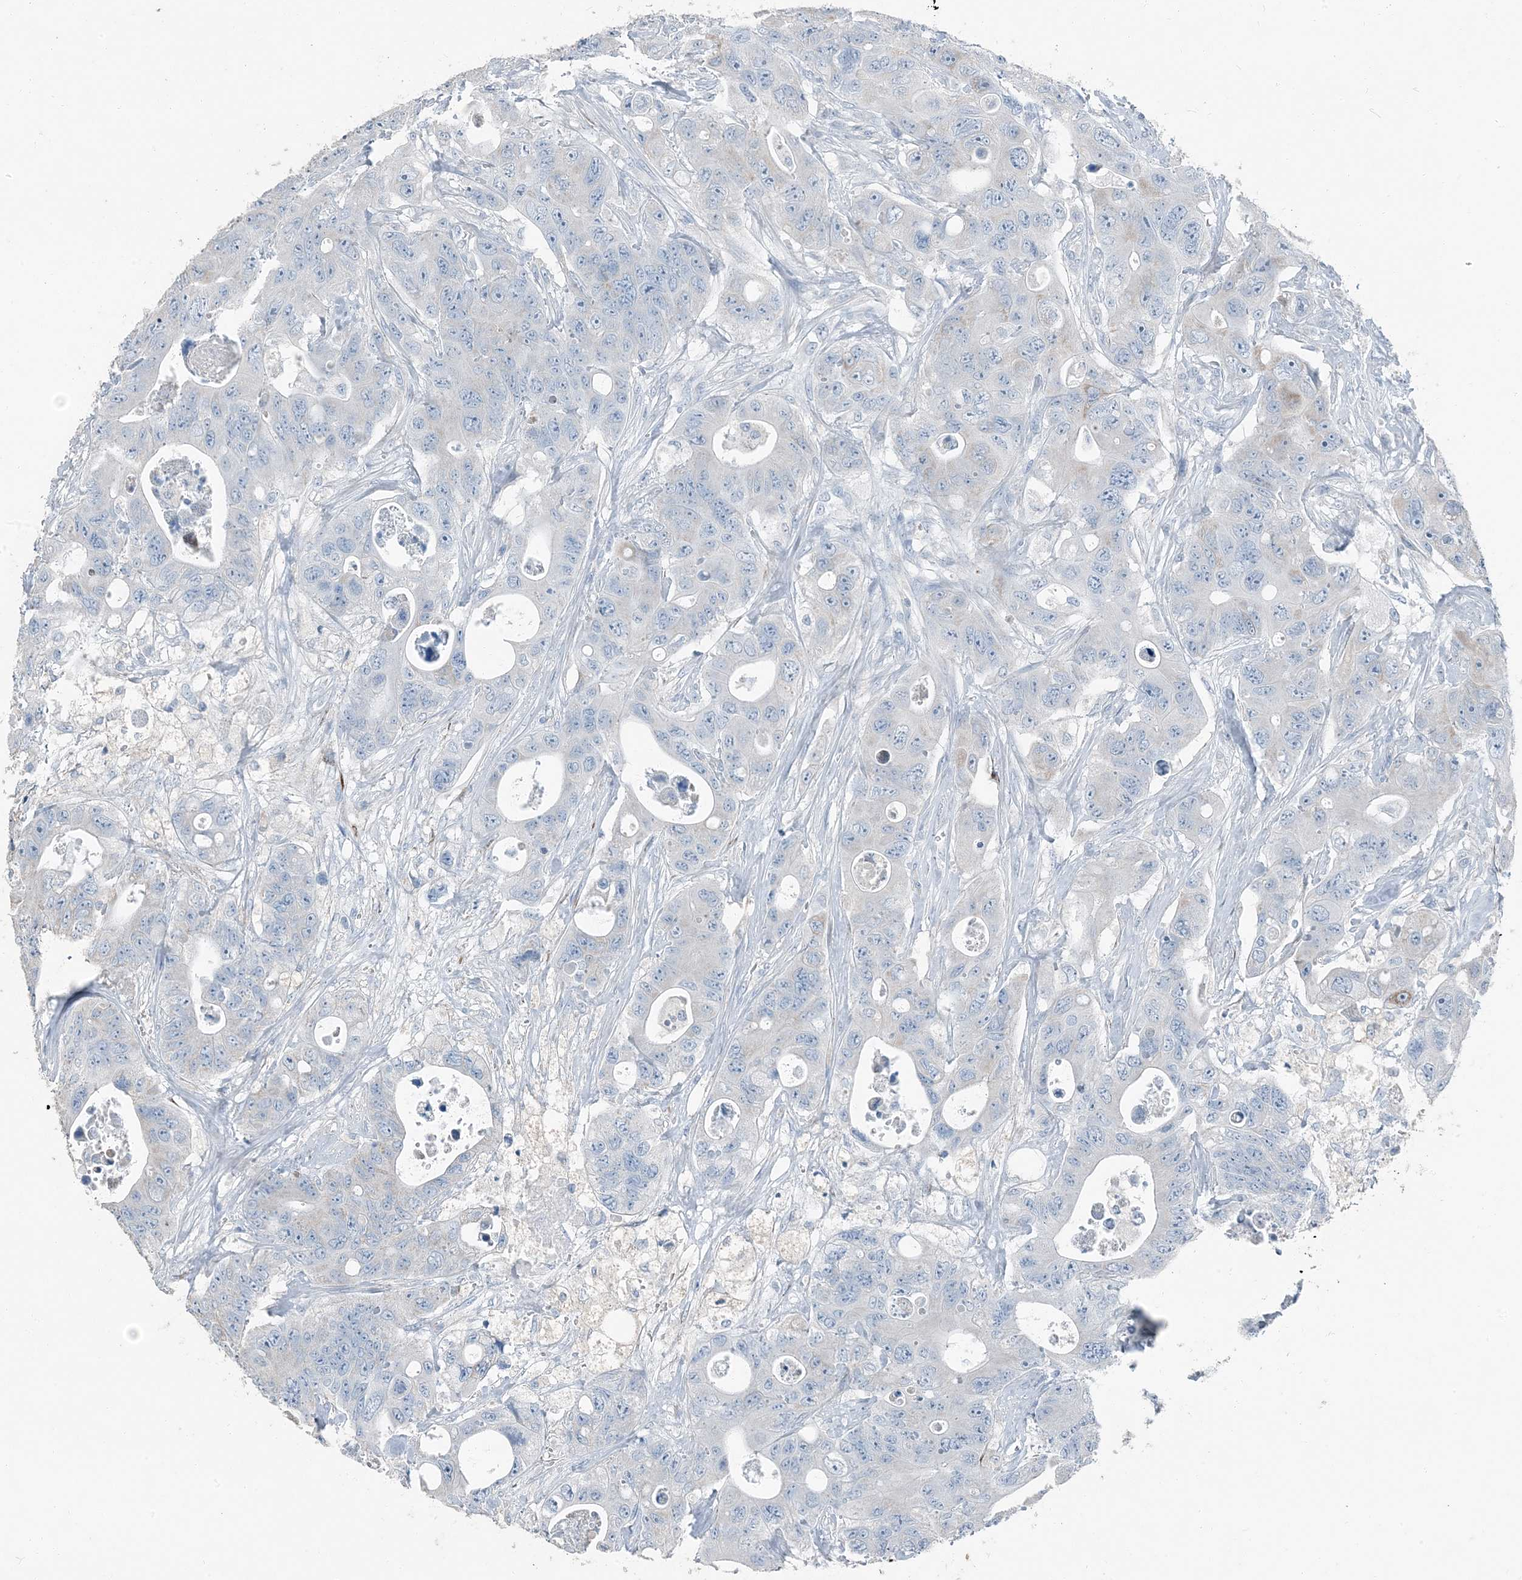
{"staining": {"intensity": "negative", "quantity": "none", "location": "none"}, "tissue": "colorectal cancer", "cell_type": "Tumor cells", "image_type": "cancer", "snomed": [{"axis": "morphology", "description": "Adenocarcinoma, NOS"}, {"axis": "topography", "description": "Colon"}], "caption": "A histopathology image of colorectal cancer (adenocarcinoma) stained for a protein reveals no brown staining in tumor cells.", "gene": "FAM162A", "patient": {"sex": "female", "age": 46}}